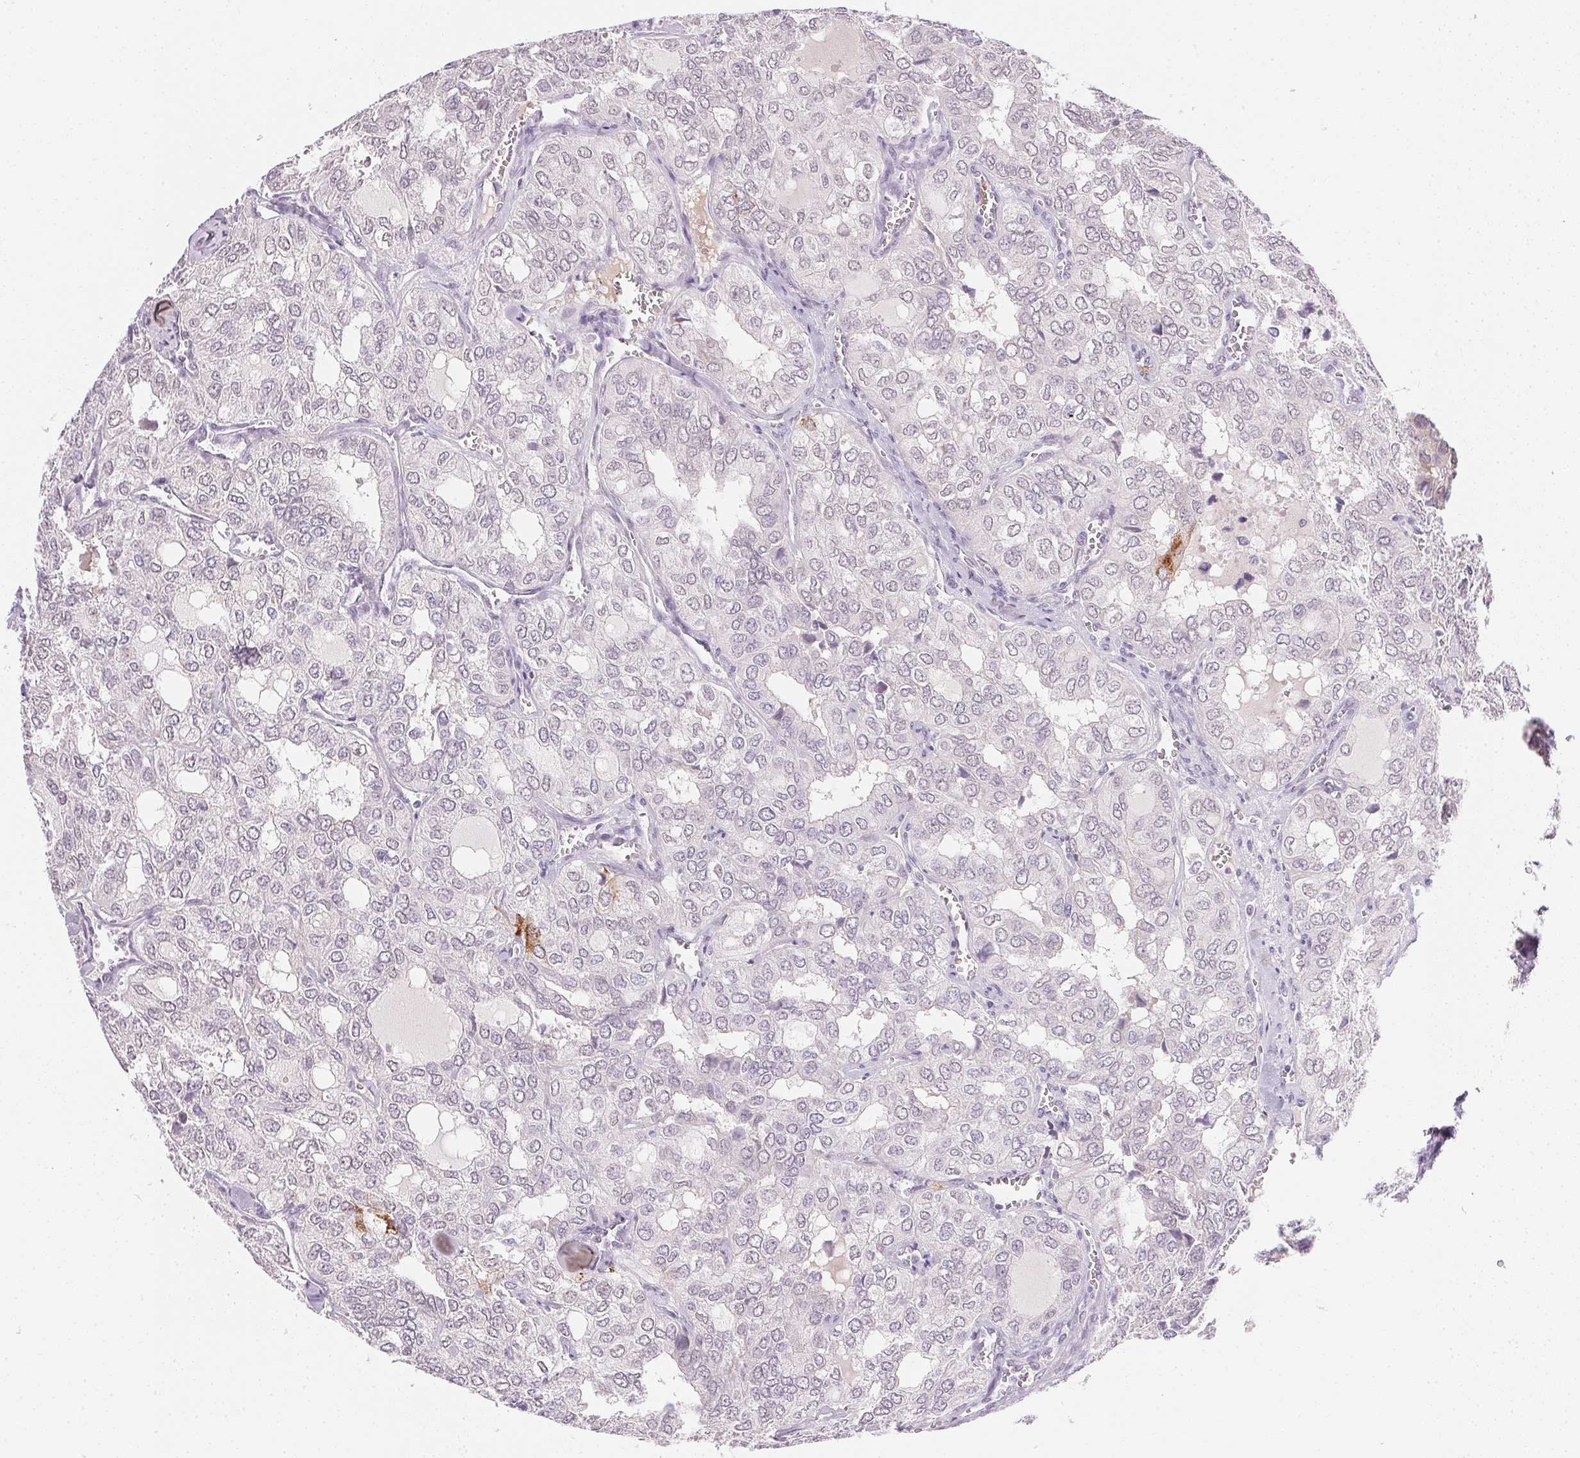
{"staining": {"intensity": "negative", "quantity": "none", "location": "none"}, "tissue": "thyroid cancer", "cell_type": "Tumor cells", "image_type": "cancer", "snomed": [{"axis": "morphology", "description": "Follicular adenoma carcinoma, NOS"}, {"axis": "topography", "description": "Thyroid gland"}], "caption": "A histopathology image of human thyroid cancer is negative for staining in tumor cells.", "gene": "FNDC4", "patient": {"sex": "male", "age": 75}}